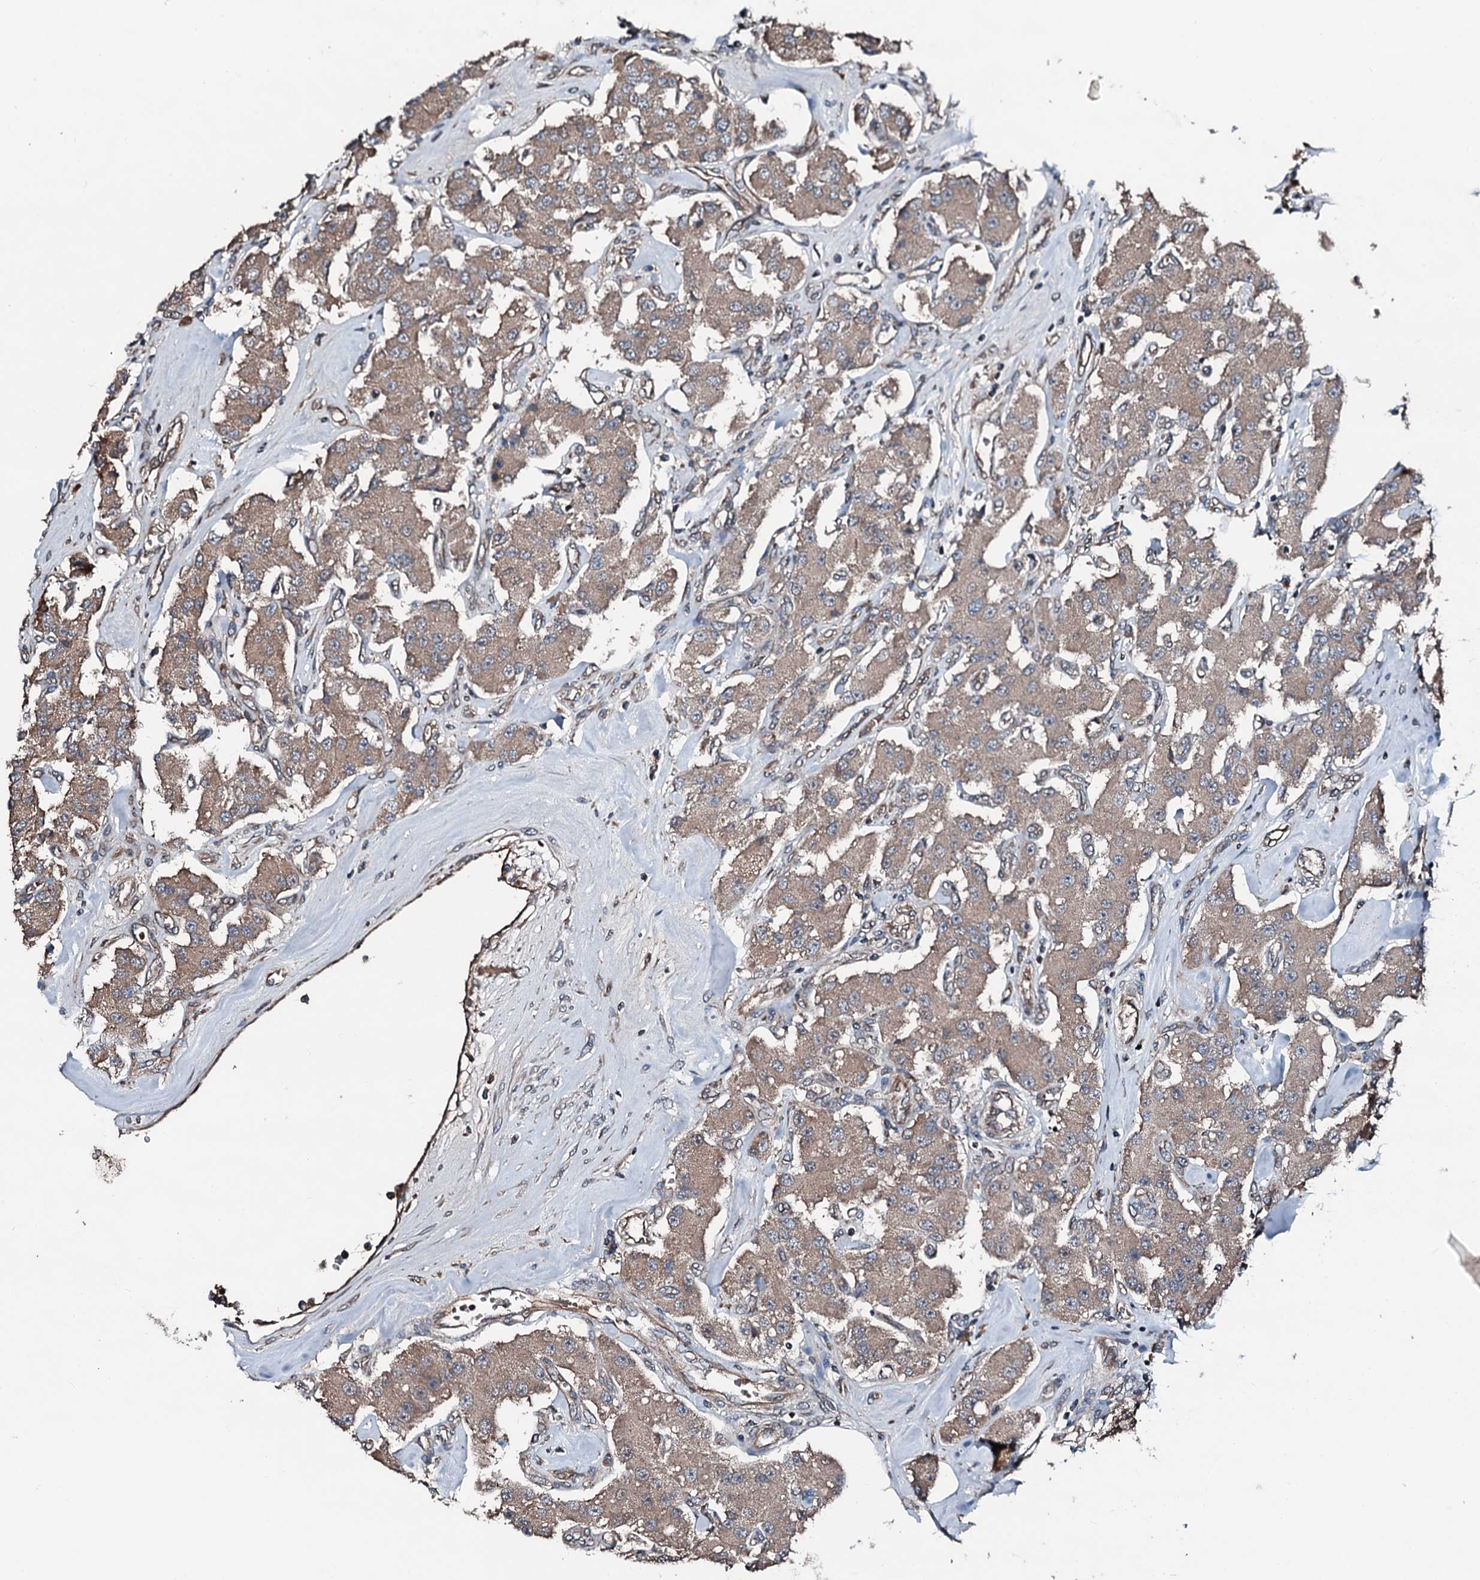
{"staining": {"intensity": "moderate", "quantity": ">75%", "location": "cytoplasmic/membranous"}, "tissue": "carcinoid", "cell_type": "Tumor cells", "image_type": "cancer", "snomed": [{"axis": "morphology", "description": "Carcinoid, malignant, NOS"}, {"axis": "topography", "description": "Pancreas"}], "caption": "DAB (3,3'-diaminobenzidine) immunohistochemical staining of carcinoid exhibits moderate cytoplasmic/membranous protein staining in approximately >75% of tumor cells.", "gene": "AARS1", "patient": {"sex": "male", "age": 41}}